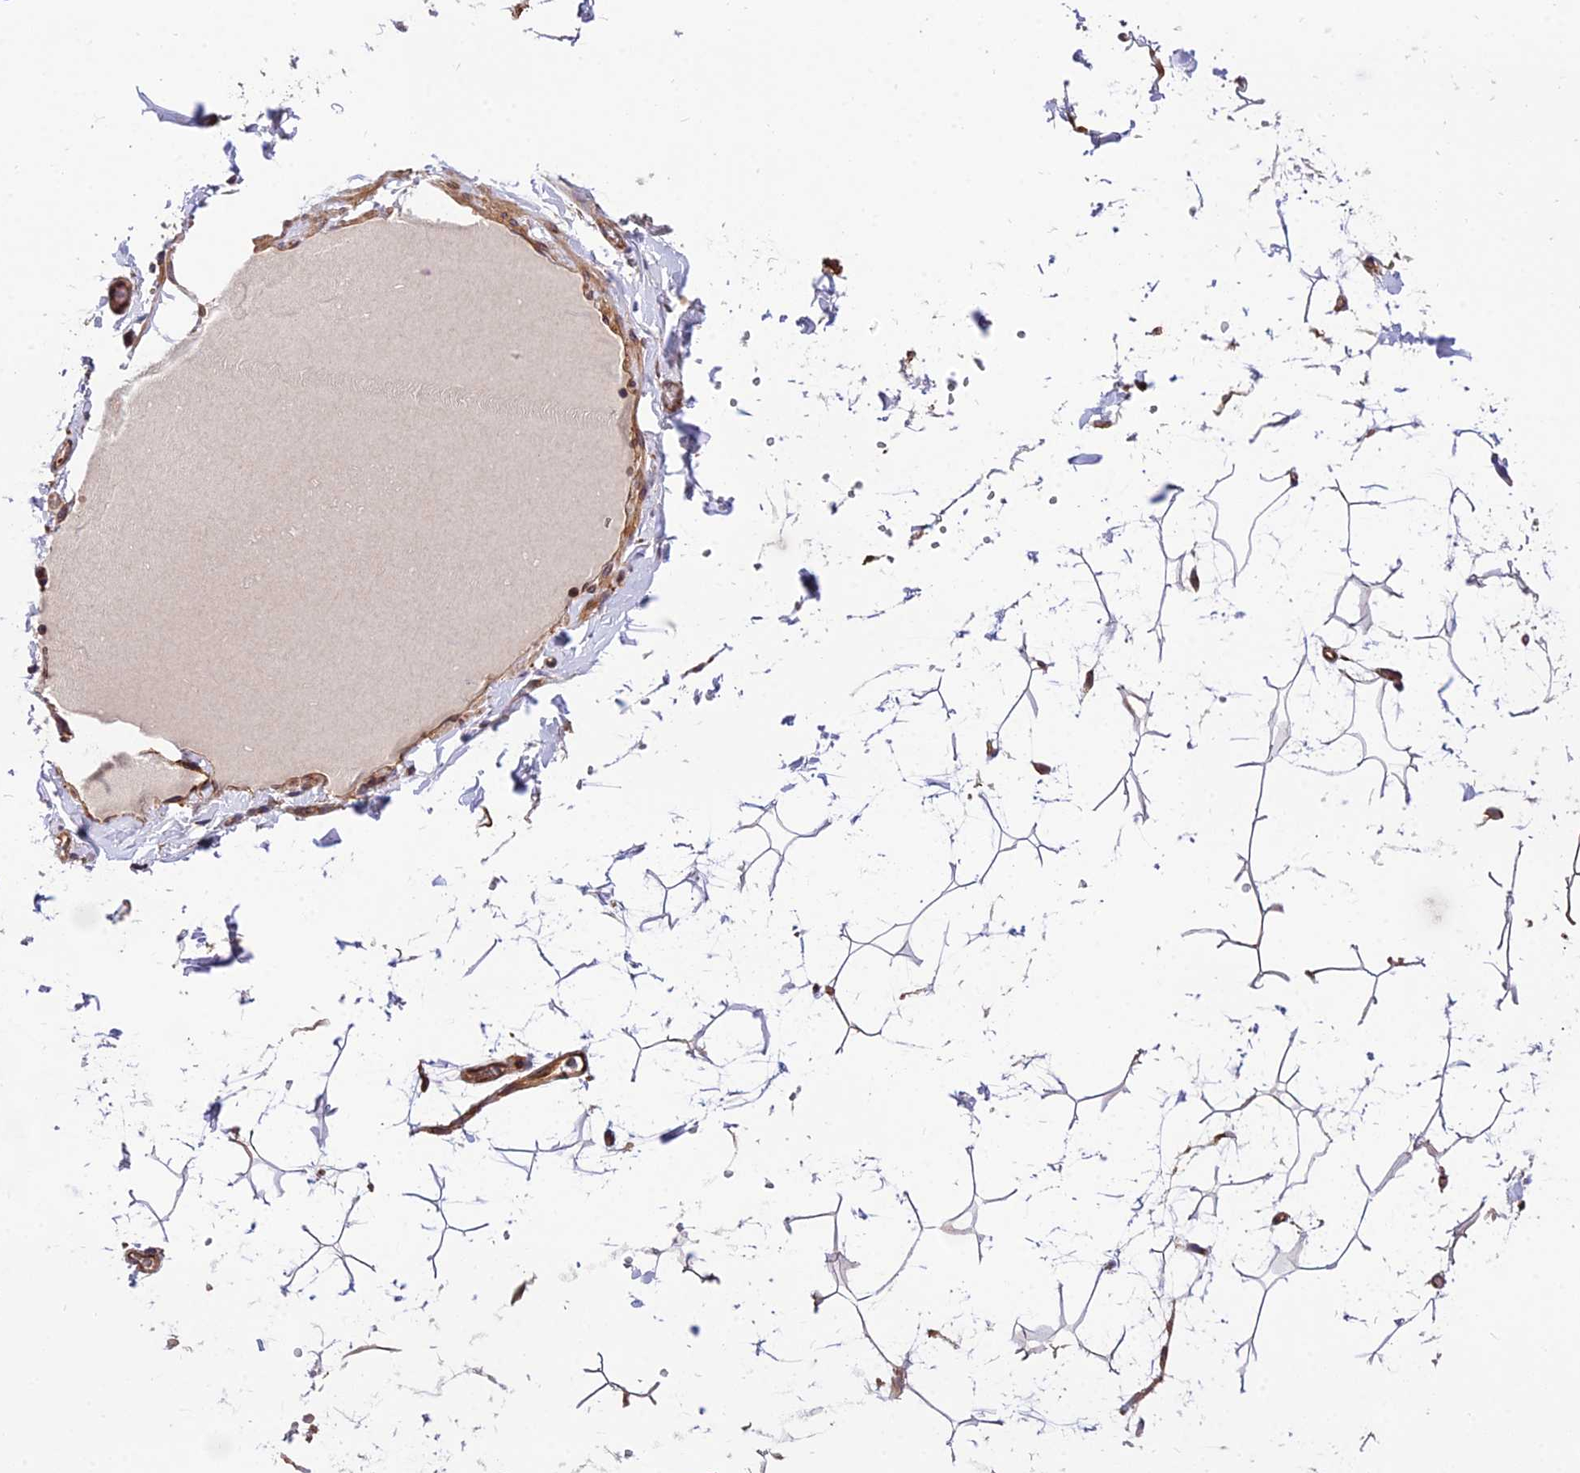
{"staining": {"intensity": "moderate", "quantity": "<25%", "location": "cytoplasmic/membranous"}, "tissue": "adipose tissue", "cell_type": "Adipocytes", "image_type": "normal", "snomed": [{"axis": "morphology", "description": "Normal tissue, NOS"}, {"axis": "topography", "description": "Gallbladder"}, {"axis": "topography", "description": "Peripheral nerve tissue"}], "caption": "Immunohistochemistry micrograph of benign adipose tissue: adipose tissue stained using immunohistochemistry displays low levels of moderate protein expression localized specifically in the cytoplasmic/membranous of adipocytes, appearing as a cytoplasmic/membranous brown color.", "gene": "ROCK1", "patient": {"sex": "male", "age": 38}}